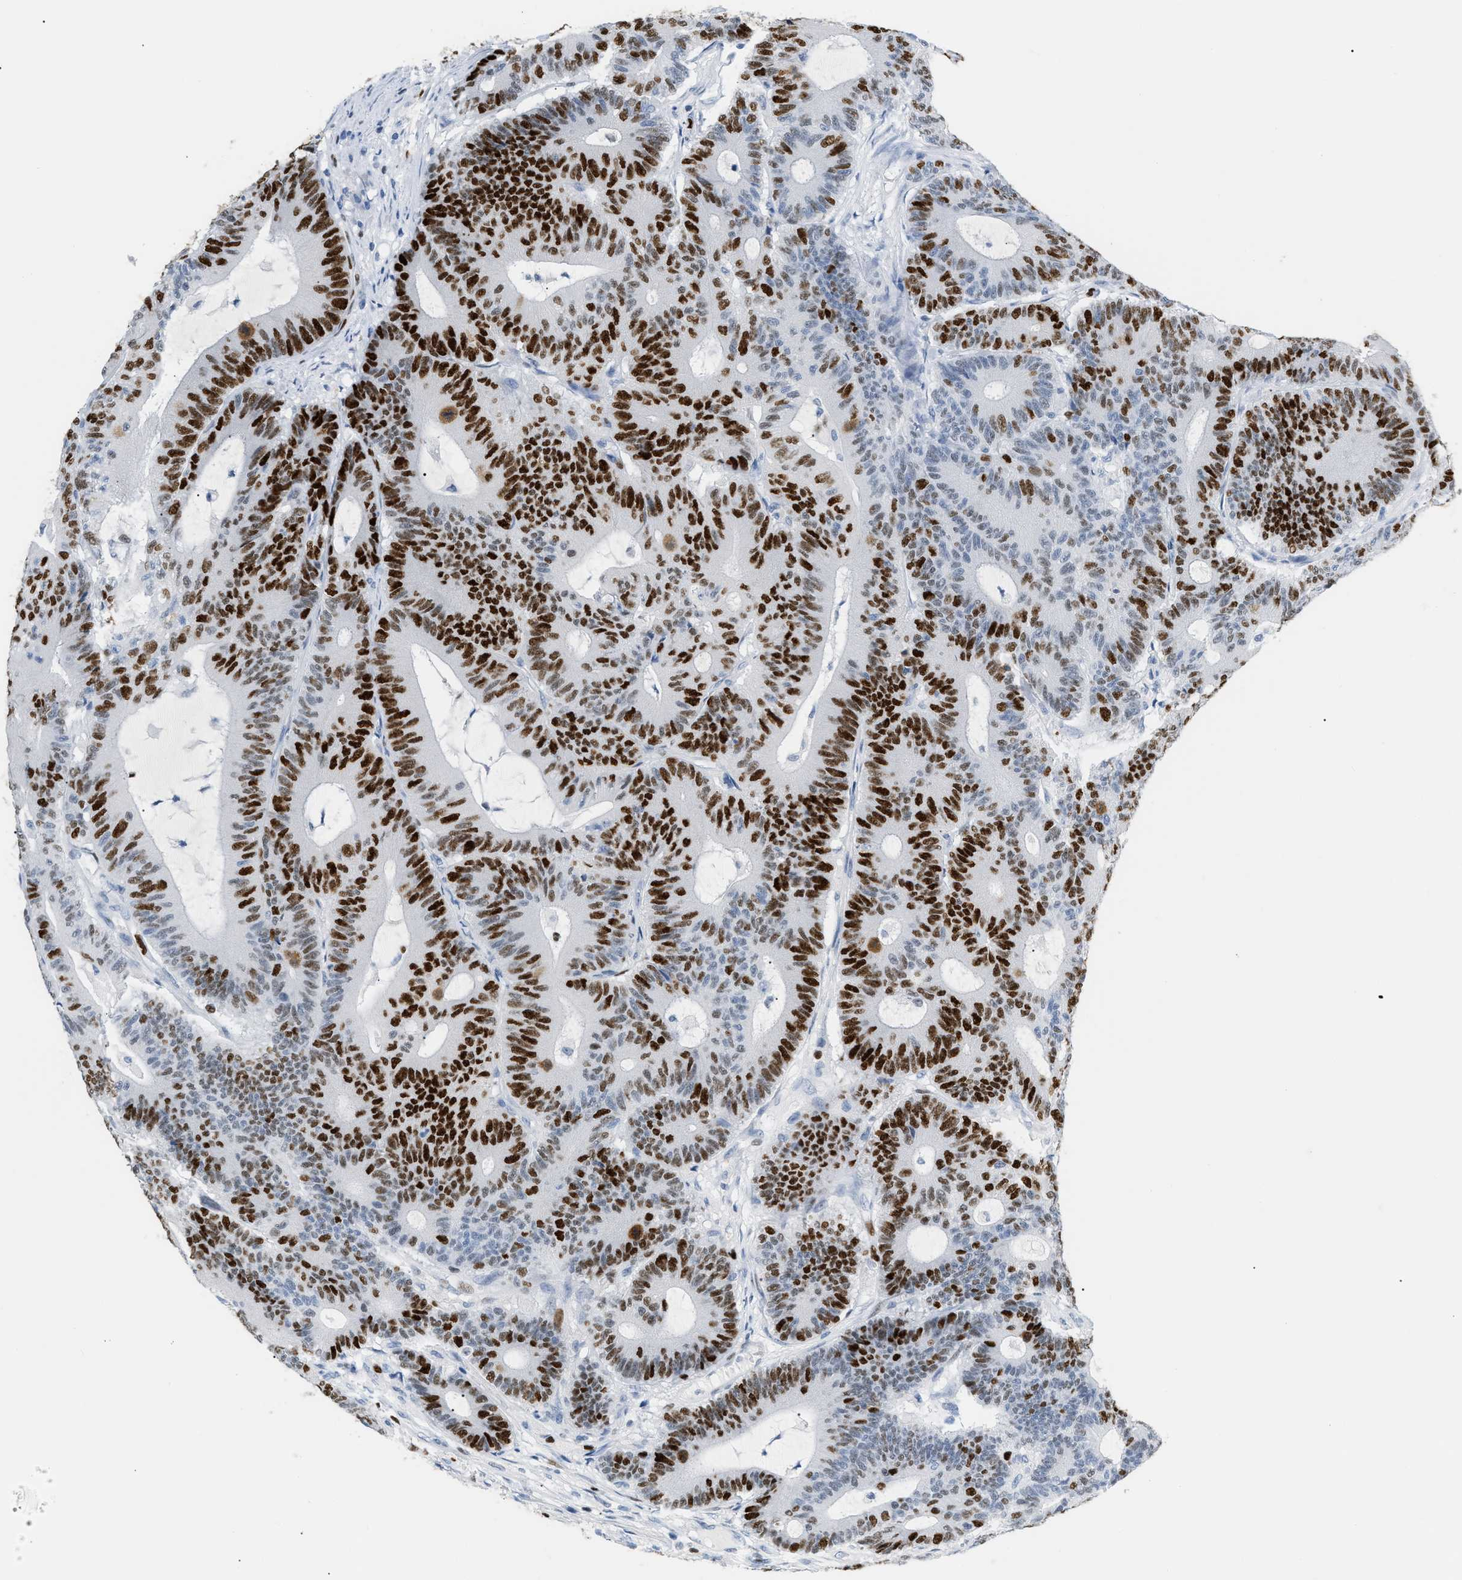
{"staining": {"intensity": "strong", "quantity": ">75%", "location": "nuclear"}, "tissue": "colorectal cancer", "cell_type": "Tumor cells", "image_type": "cancer", "snomed": [{"axis": "morphology", "description": "Adenocarcinoma, NOS"}, {"axis": "topography", "description": "Colon"}], "caption": "Immunohistochemical staining of colorectal cancer reveals strong nuclear protein positivity in about >75% of tumor cells. (DAB = brown stain, brightfield microscopy at high magnification).", "gene": "MCM7", "patient": {"sex": "female", "age": 84}}